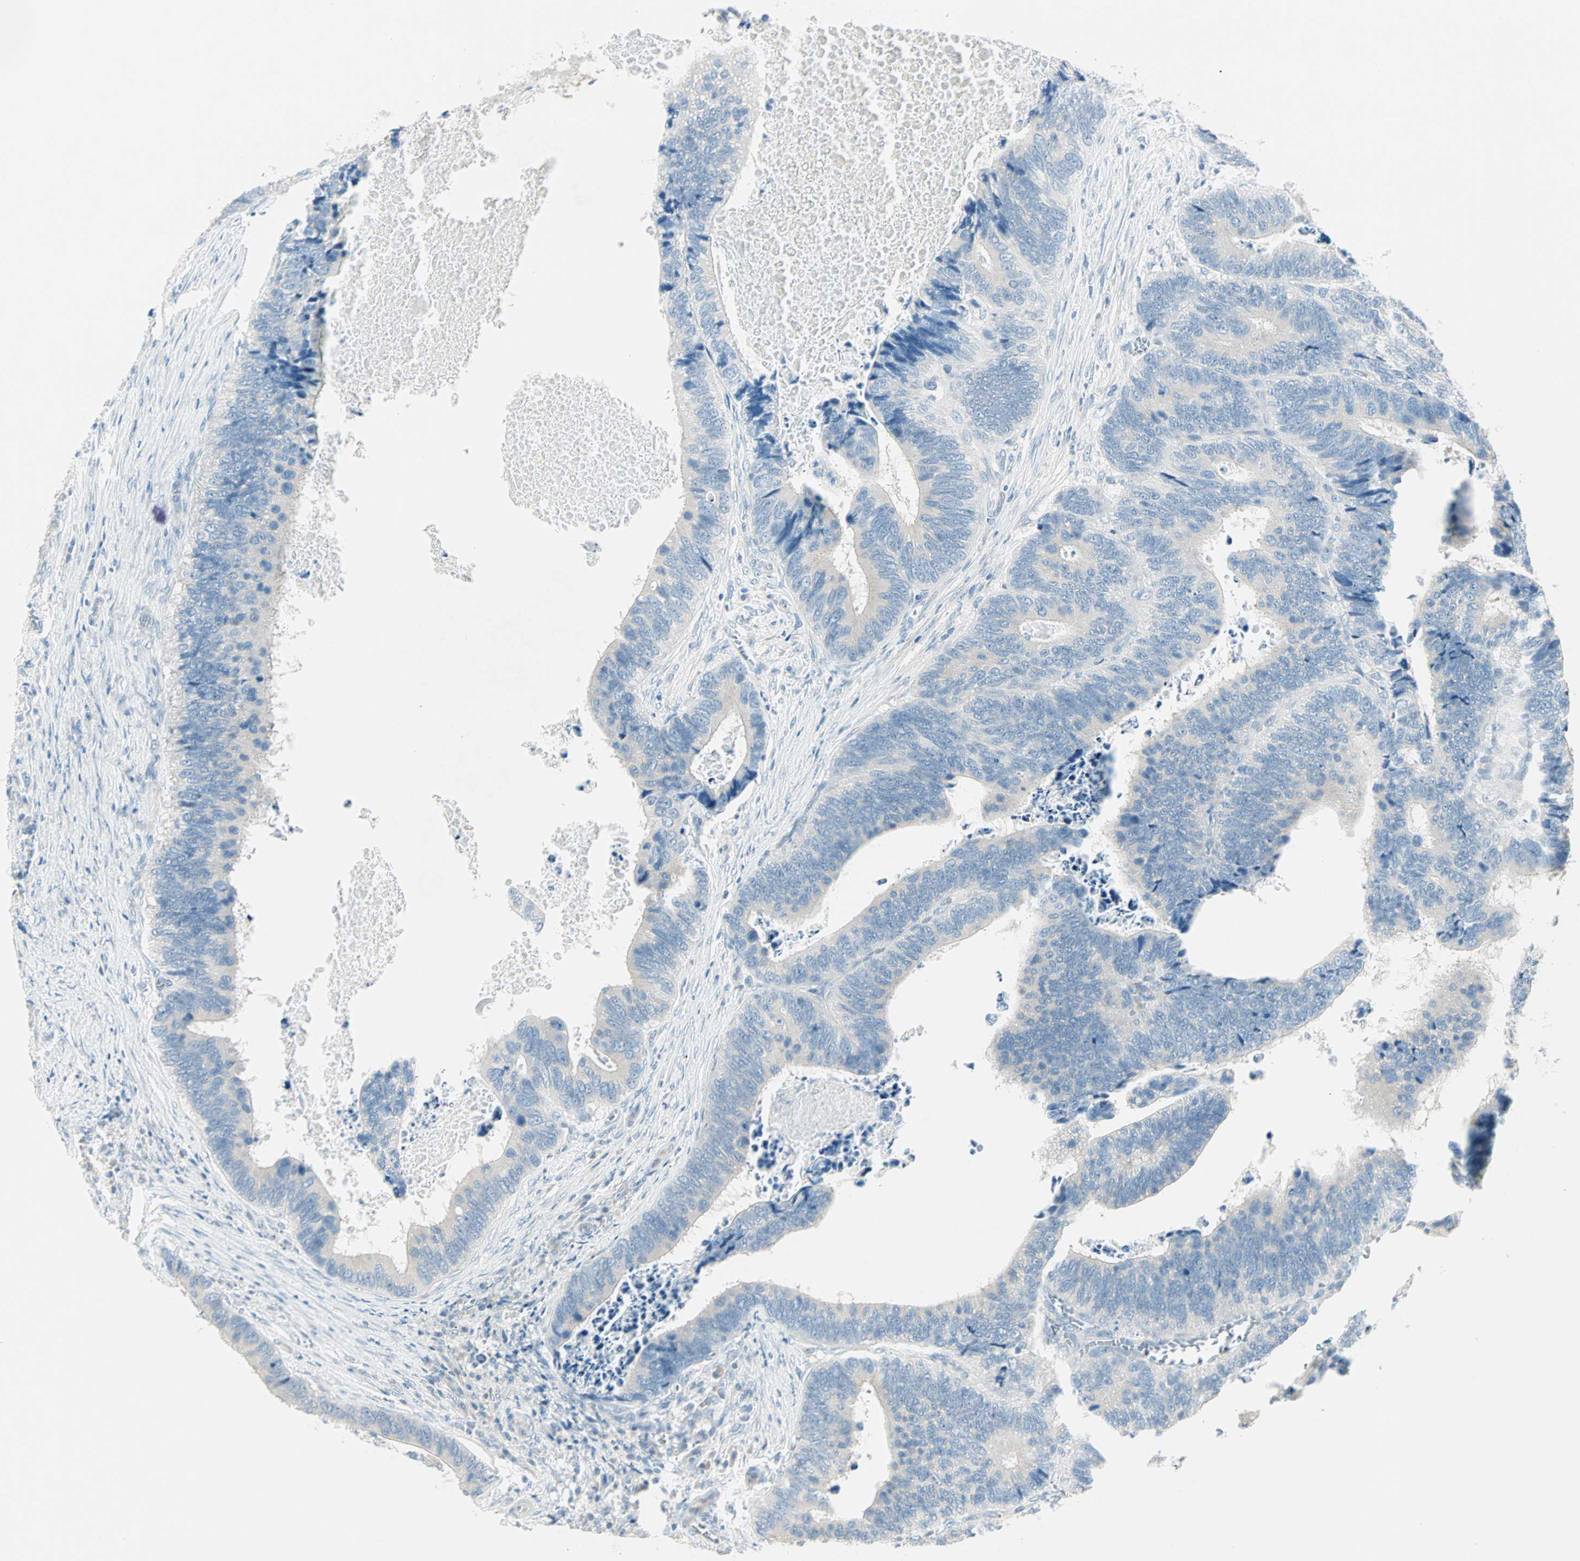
{"staining": {"intensity": "weak", "quantity": ">75%", "location": "cytoplasmic/membranous"}, "tissue": "colorectal cancer", "cell_type": "Tumor cells", "image_type": "cancer", "snomed": [{"axis": "morphology", "description": "Adenocarcinoma, NOS"}, {"axis": "topography", "description": "Colon"}], "caption": "Immunohistochemistry (IHC) histopathology image of adenocarcinoma (colorectal) stained for a protein (brown), which displays low levels of weak cytoplasmic/membranous expression in about >75% of tumor cells.", "gene": "SULT1C2", "patient": {"sex": "male", "age": 72}}